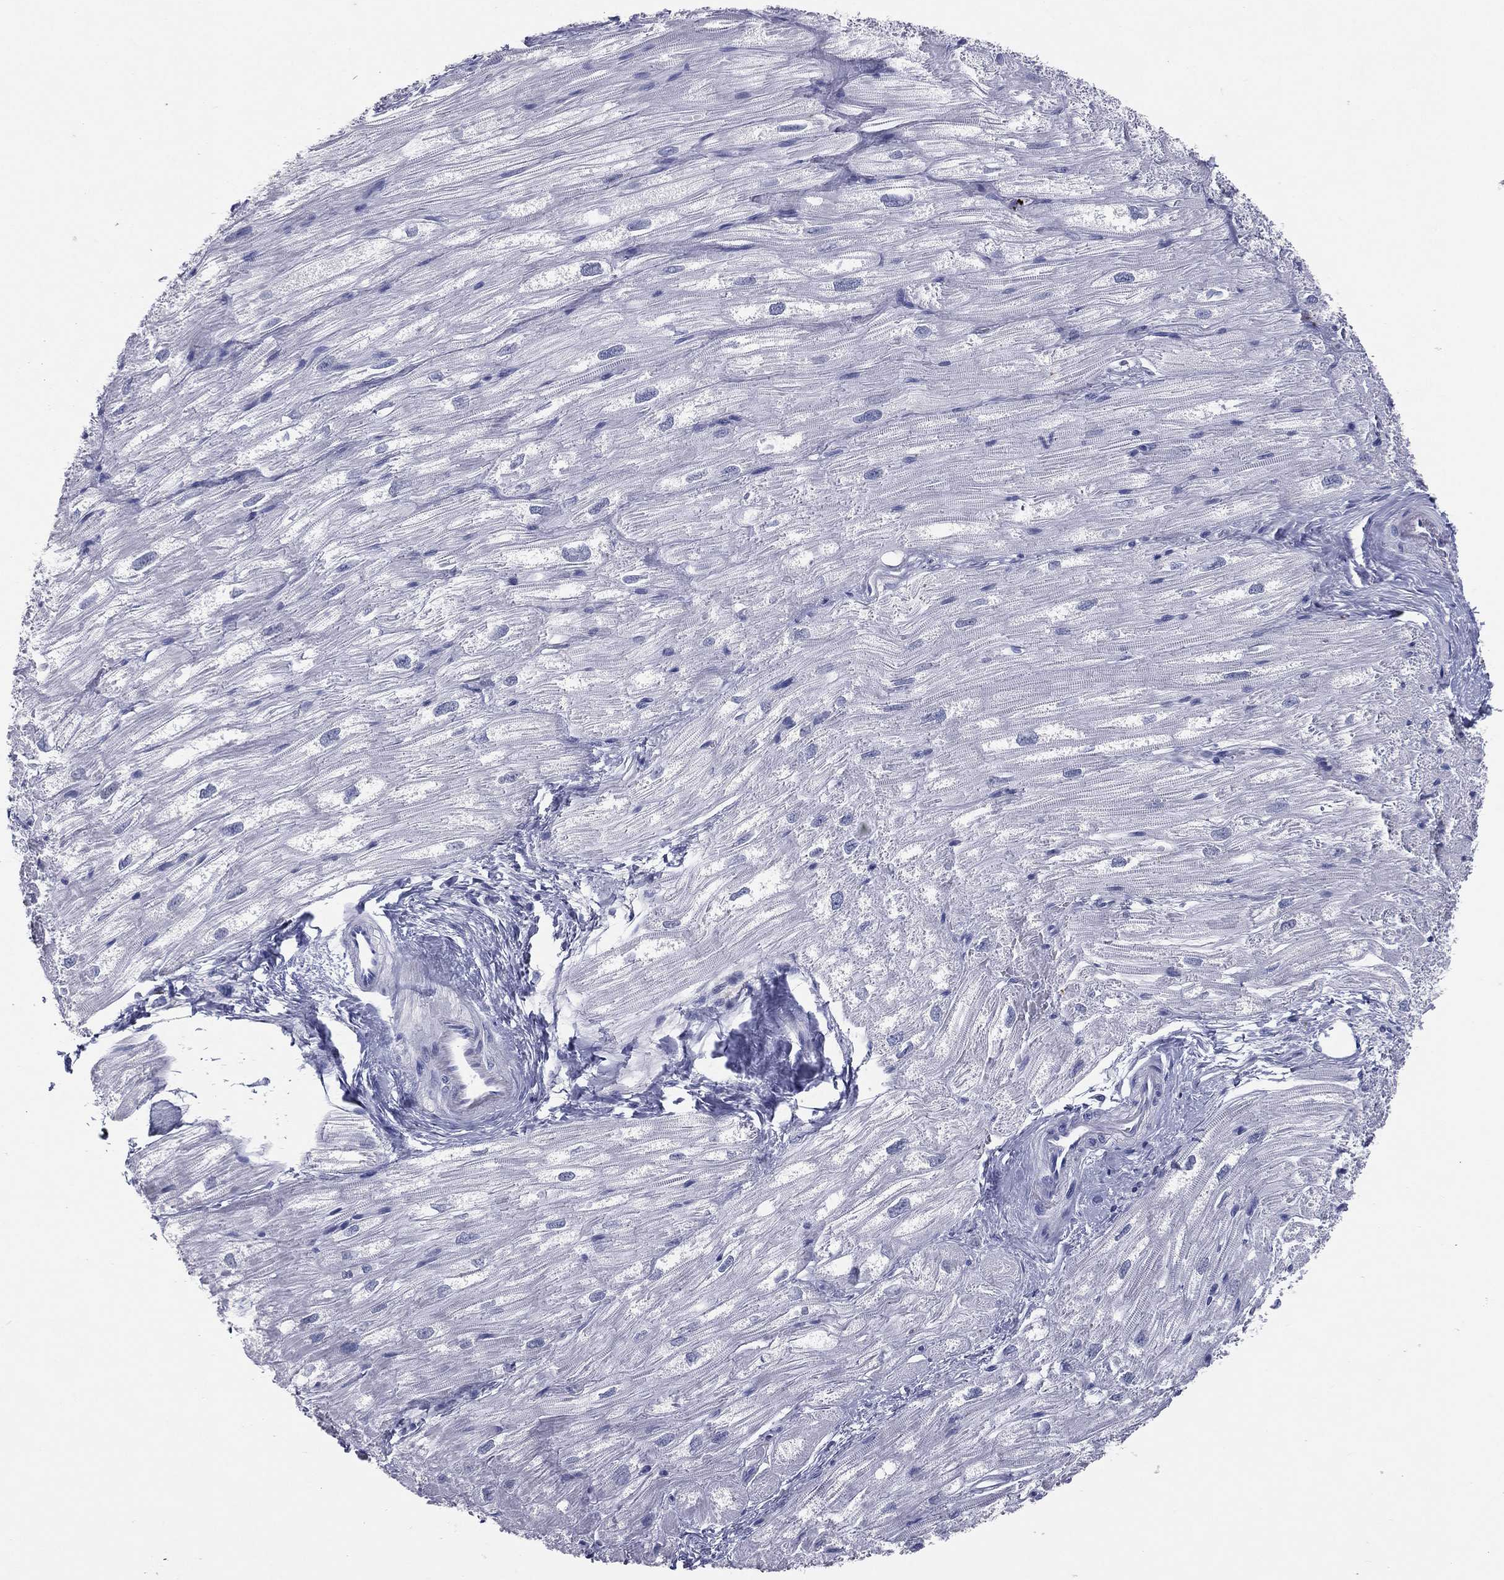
{"staining": {"intensity": "negative", "quantity": "none", "location": "none"}, "tissue": "heart muscle", "cell_type": "Cardiomyocytes", "image_type": "normal", "snomed": [{"axis": "morphology", "description": "Normal tissue, NOS"}, {"axis": "topography", "description": "Heart"}], "caption": "The histopathology image exhibits no significant expression in cardiomyocytes of heart muscle.", "gene": "HLA", "patient": {"sex": "male", "age": 62}}